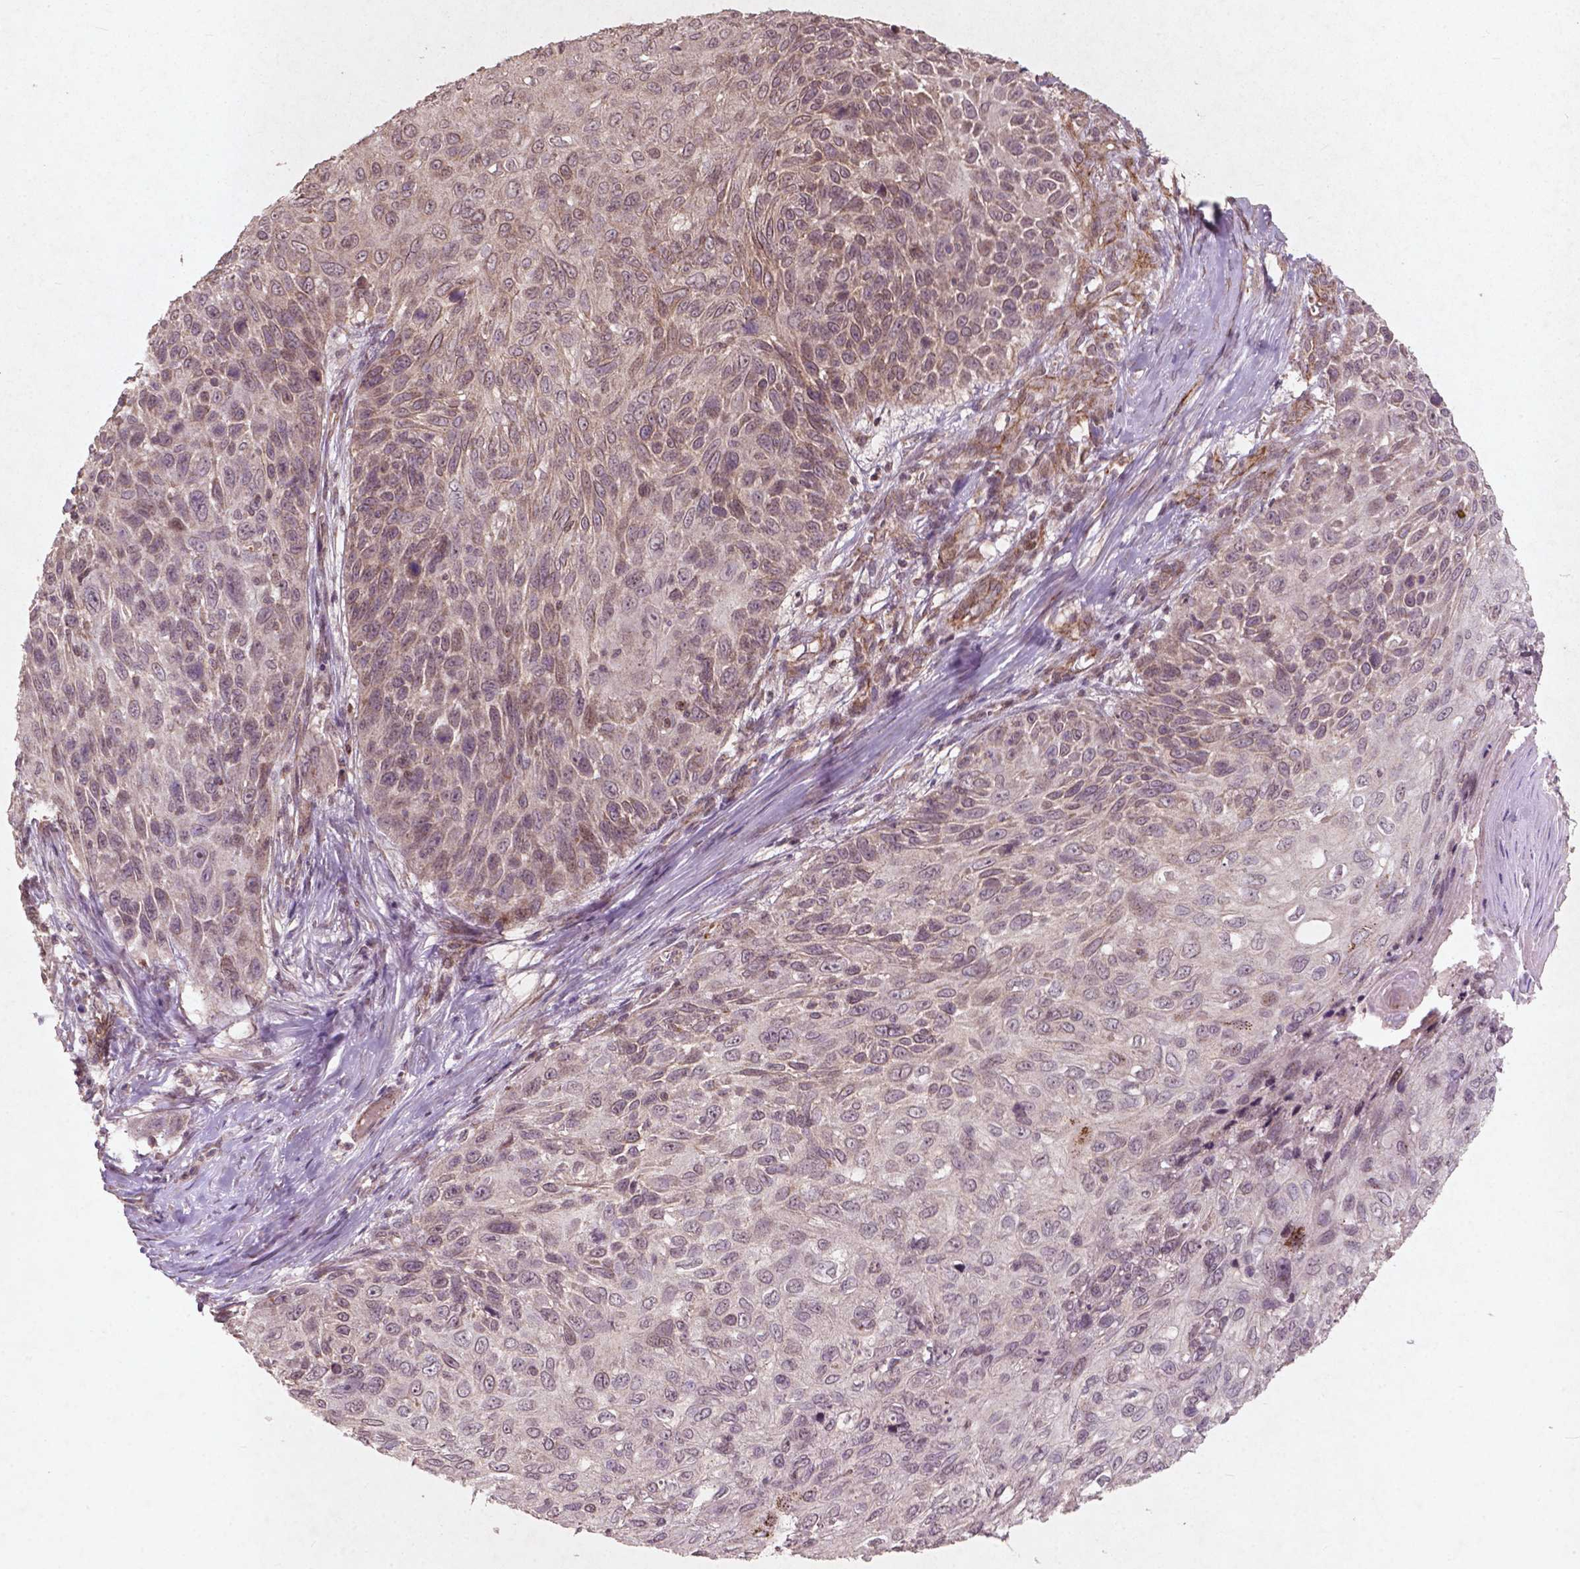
{"staining": {"intensity": "negative", "quantity": "none", "location": "none"}, "tissue": "skin cancer", "cell_type": "Tumor cells", "image_type": "cancer", "snomed": [{"axis": "morphology", "description": "Squamous cell carcinoma, NOS"}, {"axis": "topography", "description": "Skin"}], "caption": "Tumor cells show no significant positivity in skin squamous cell carcinoma. (DAB IHC with hematoxylin counter stain).", "gene": "SMAD2", "patient": {"sex": "male", "age": 92}}